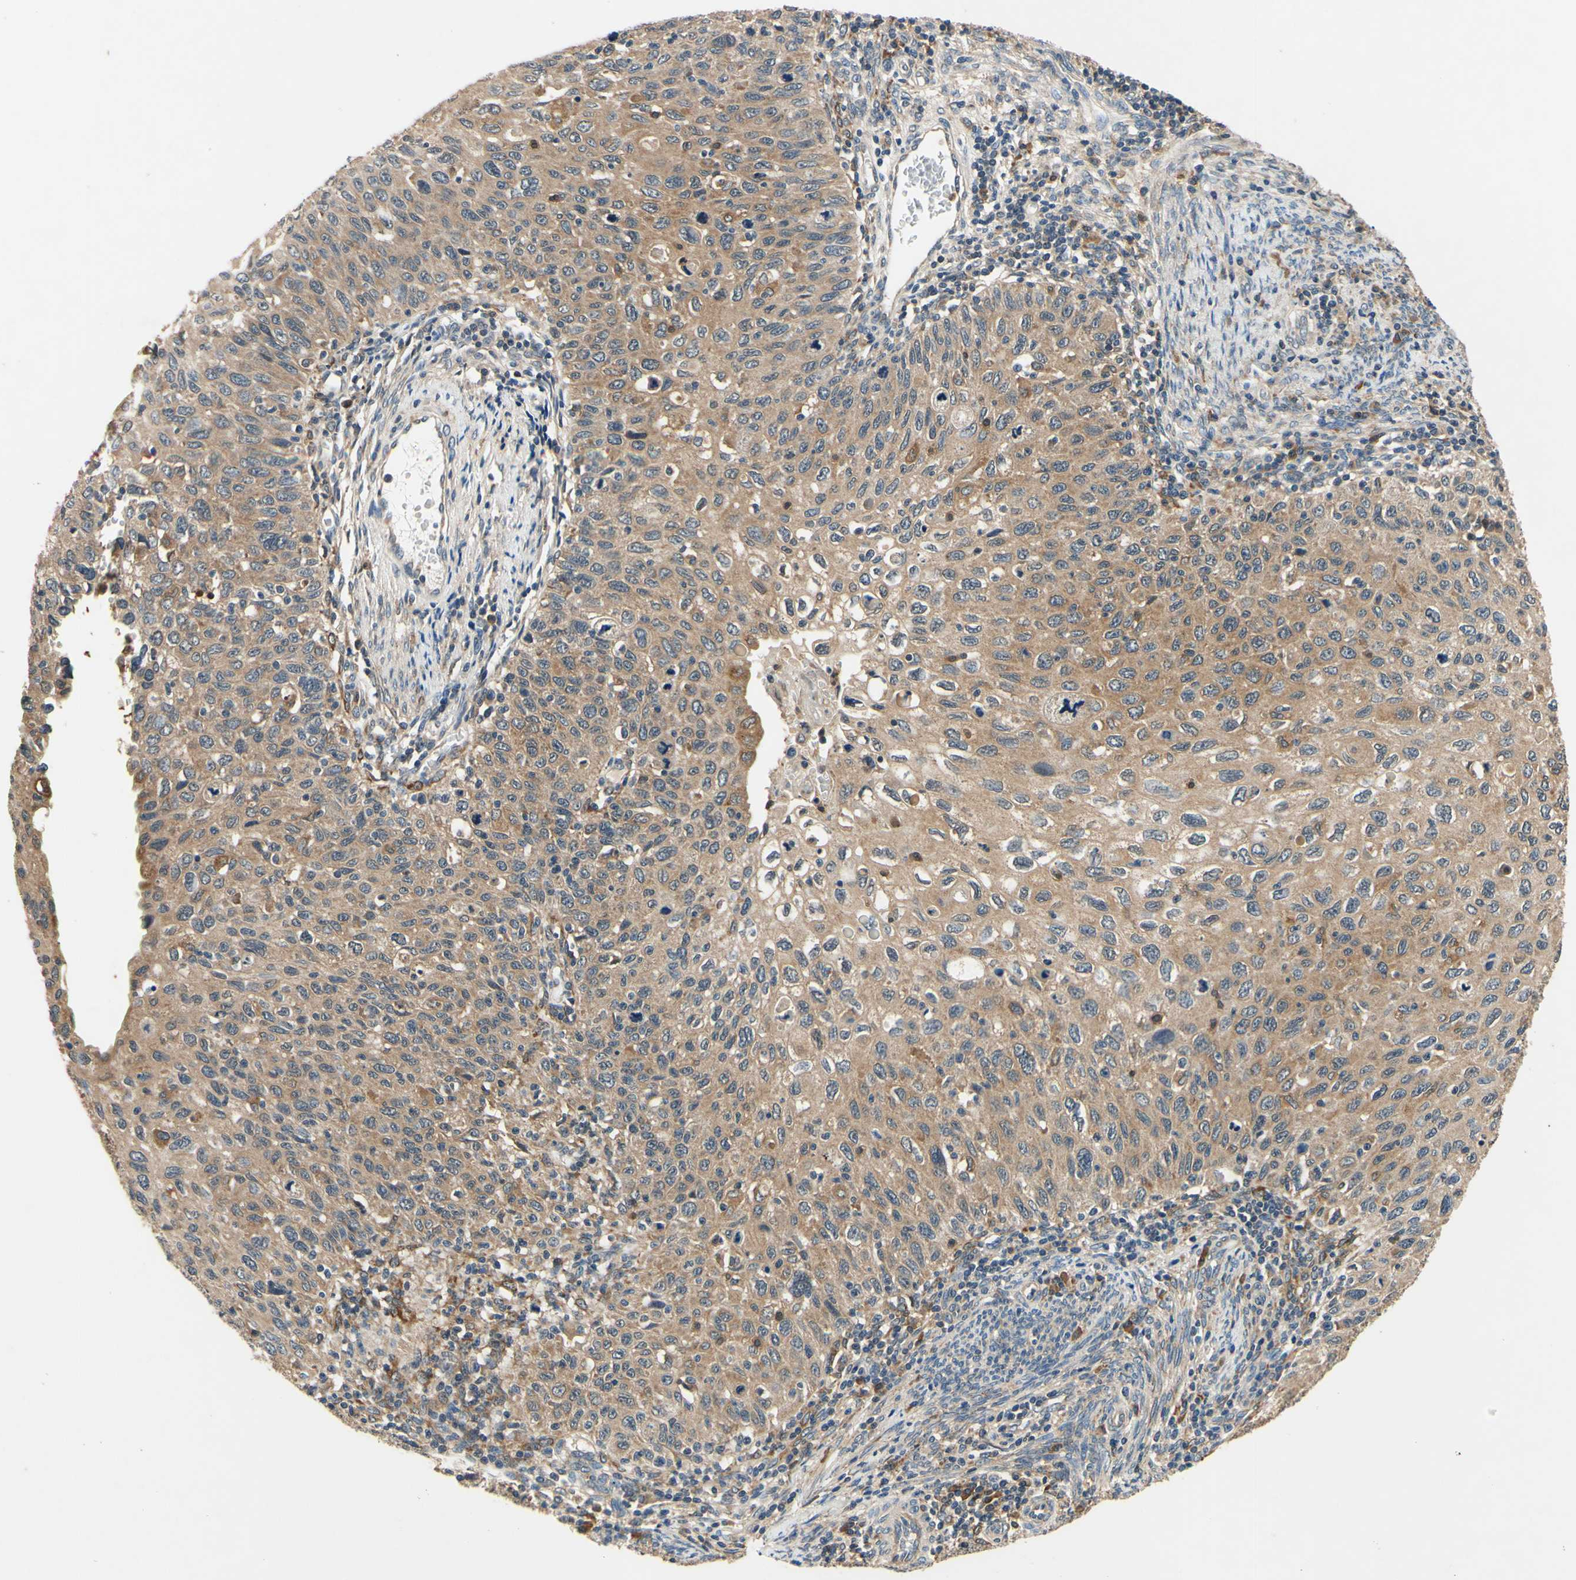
{"staining": {"intensity": "moderate", "quantity": "25%-75%", "location": "cytoplasmic/membranous"}, "tissue": "cervical cancer", "cell_type": "Tumor cells", "image_type": "cancer", "snomed": [{"axis": "morphology", "description": "Squamous cell carcinoma, NOS"}, {"axis": "topography", "description": "Cervix"}], "caption": "Immunohistochemistry (IHC) micrograph of neoplastic tissue: squamous cell carcinoma (cervical) stained using IHC displays medium levels of moderate protein expression localized specifically in the cytoplasmic/membranous of tumor cells, appearing as a cytoplasmic/membranous brown color.", "gene": "PLA2G4A", "patient": {"sex": "female", "age": 70}}